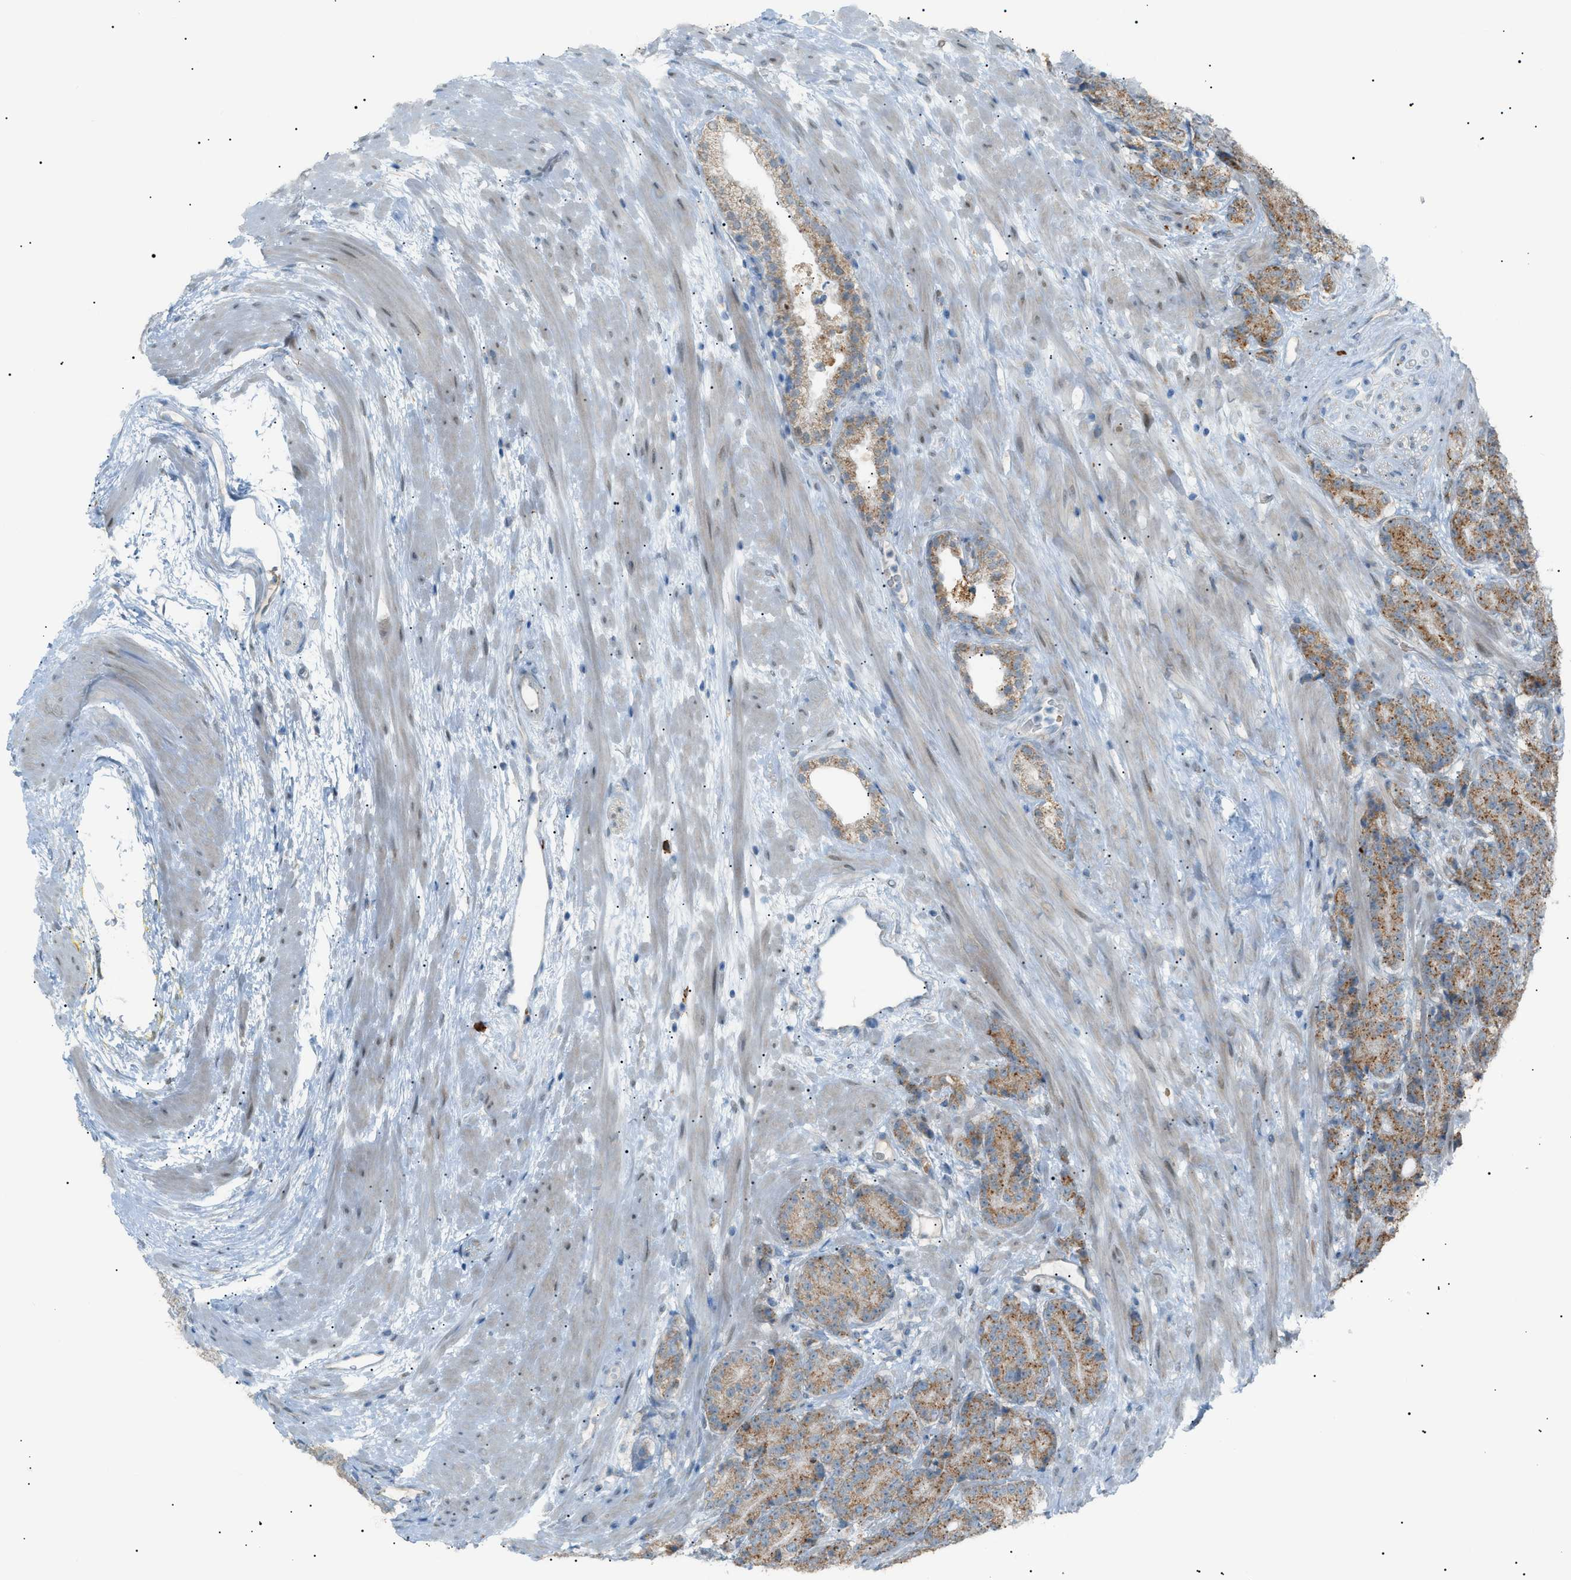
{"staining": {"intensity": "moderate", "quantity": ">75%", "location": "cytoplasmic/membranous"}, "tissue": "prostate cancer", "cell_type": "Tumor cells", "image_type": "cancer", "snomed": [{"axis": "morphology", "description": "Adenocarcinoma, High grade"}, {"axis": "topography", "description": "Prostate"}], "caption": "DAB (3,3'-diaminobenzidine) immunohistochemical staining of human prostate cancer shows moderate cytoplasmic/membranous protein staining in approximately >75% of tumor cells.", "gene": "ZNF516", "patient": {"sex": "male", "age": 61}}